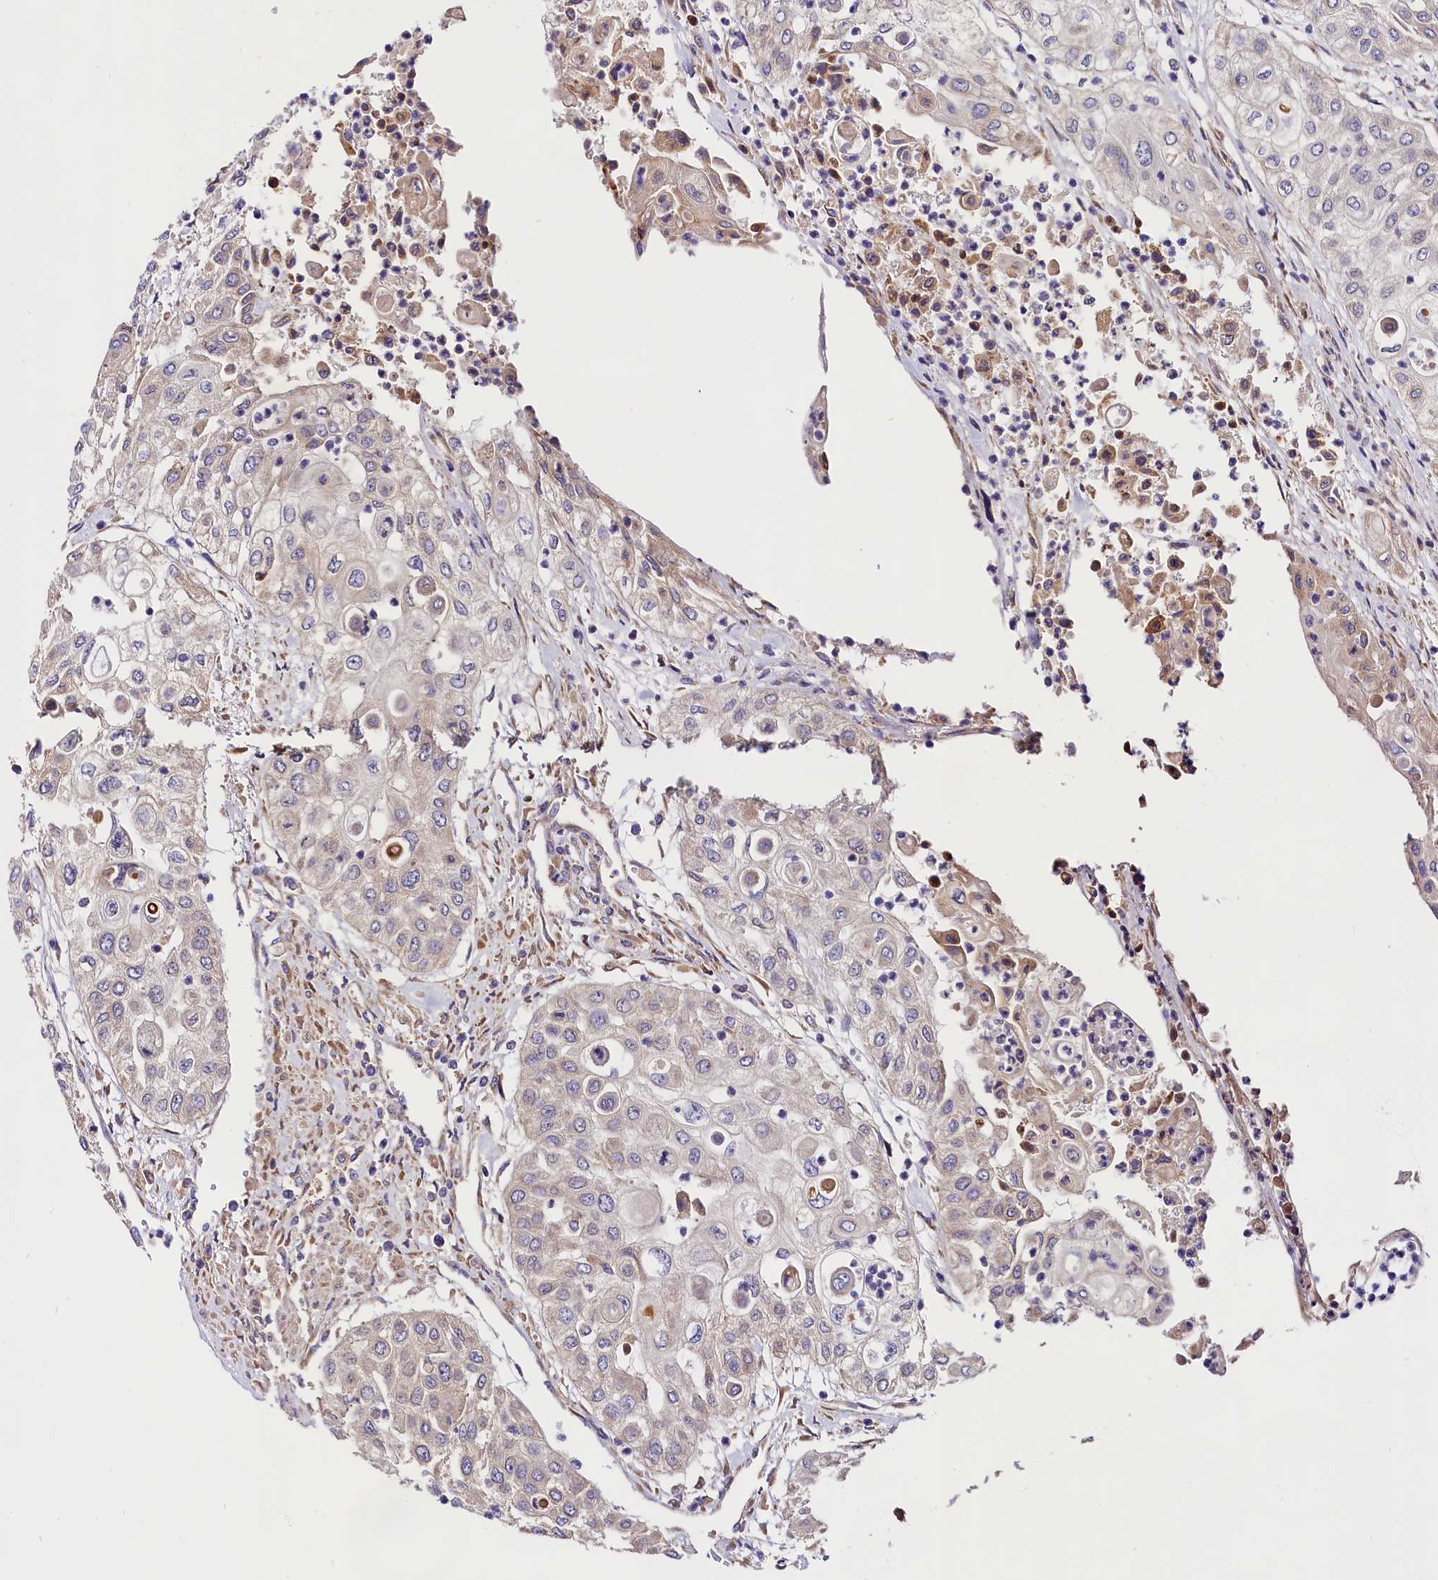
{"staining": {"intensity": "negative", "quantity": "none", "location": "none"}, "tissue": "urothelial cancer", "cell_type": "Tumor cells", "image_type": "cancer", "snomed": [{"axis": "morphology", "description": "Urothelial carcinoma, High grade"}, {"axis": "topography", "description": "Urinary bladder"}], "caption": "DAB (3,3'-diaminobenzidine) immunohistochemical staining of human high-grade urothelial carcinoma shows no significant staining in tumor cells.", "gene": "SPG11", "patient": {"sex": "female", "age": 79}}